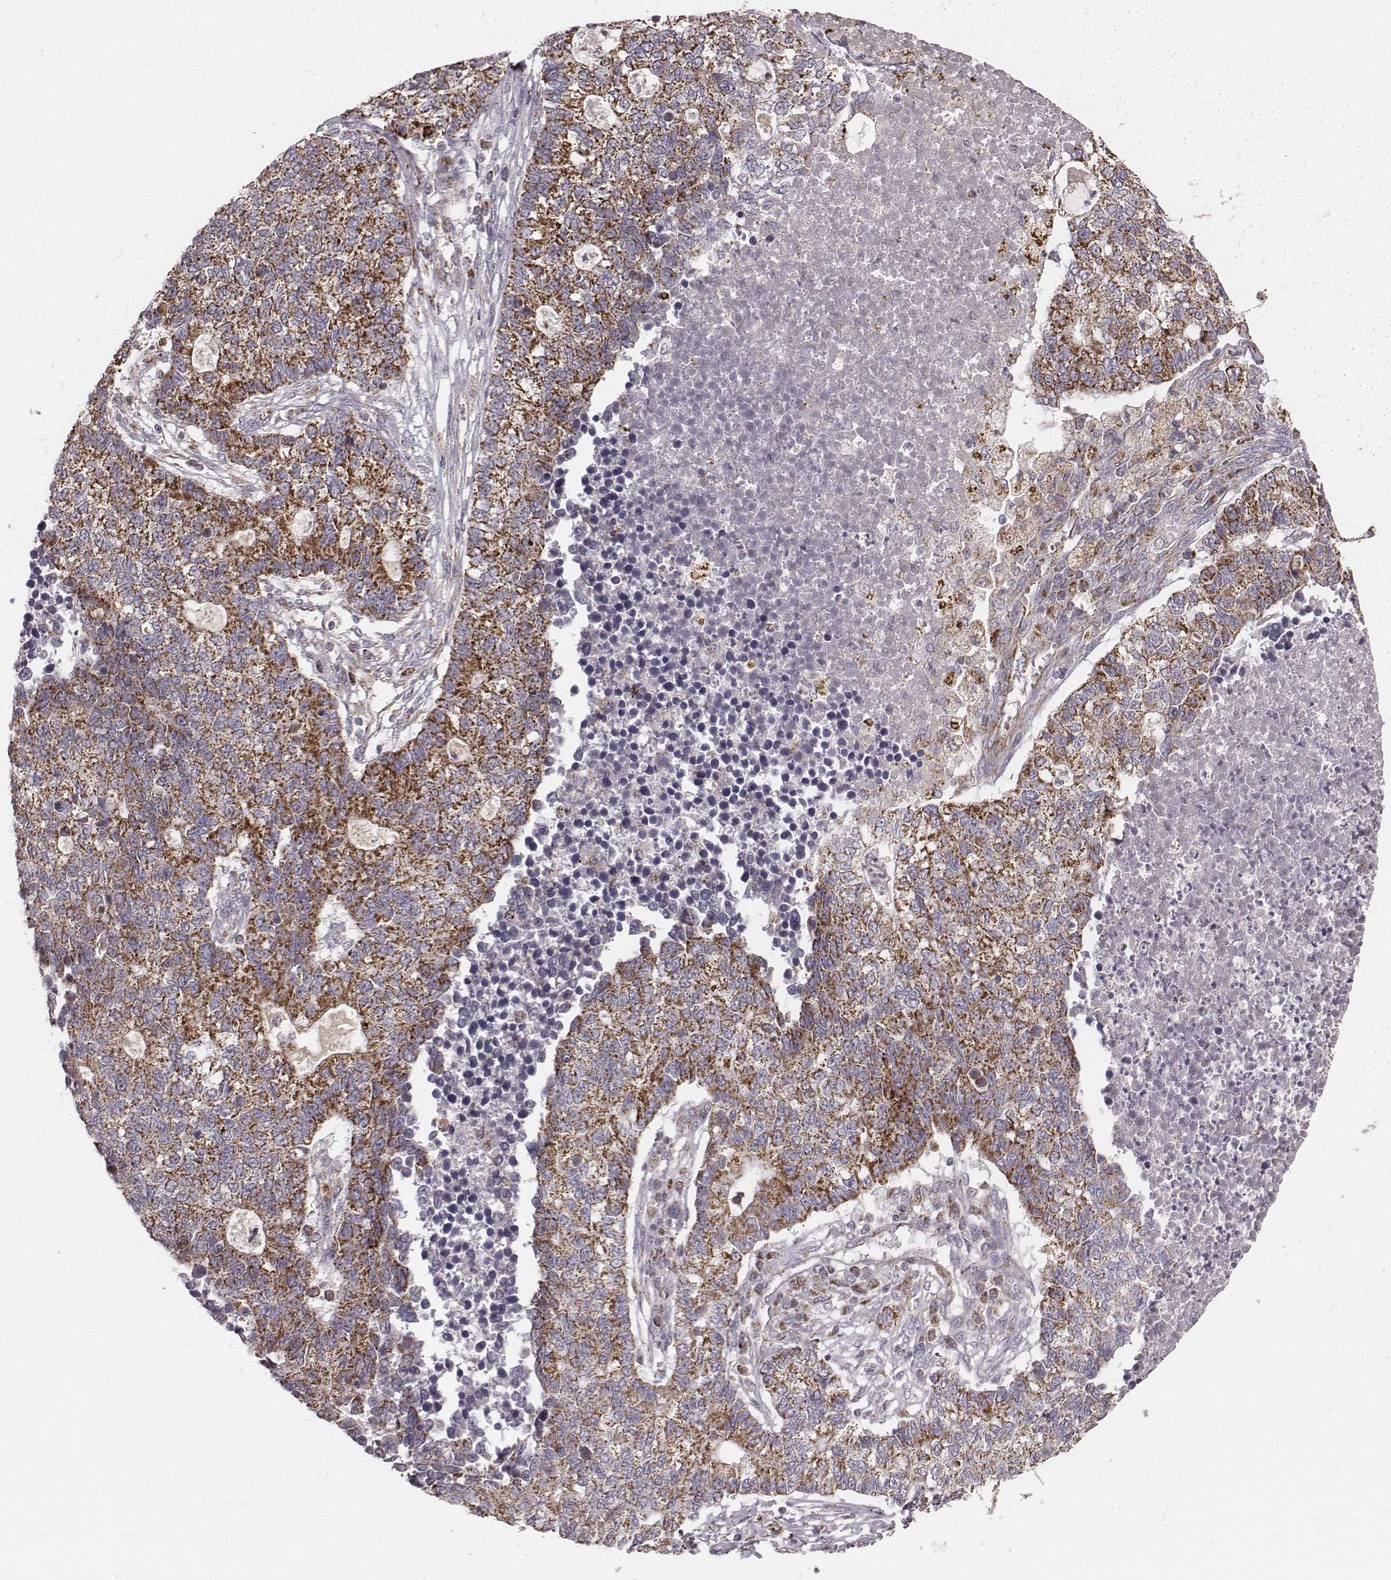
{"staining": {"intensity": "strong", "quantity": ">75%", "location": "cytoplasmic/membranous"}, "tissue": "lung cancer", "cell_type": "Tumor cells", "image_type": "cancer", "snomed": [{"axis": "morphology", "description": "Adenocarcinoma, NOS"}, {"axis": "topography", "description": "Lung"}], "caption": "The histopathology image reveals a brown stain indicating the presence of a protein in the cytoplasmic/membranous of tumor cells in lung adenocarcinoma.", "gene": "TUFM", "patient": {"sex": "male", "age": 57}}